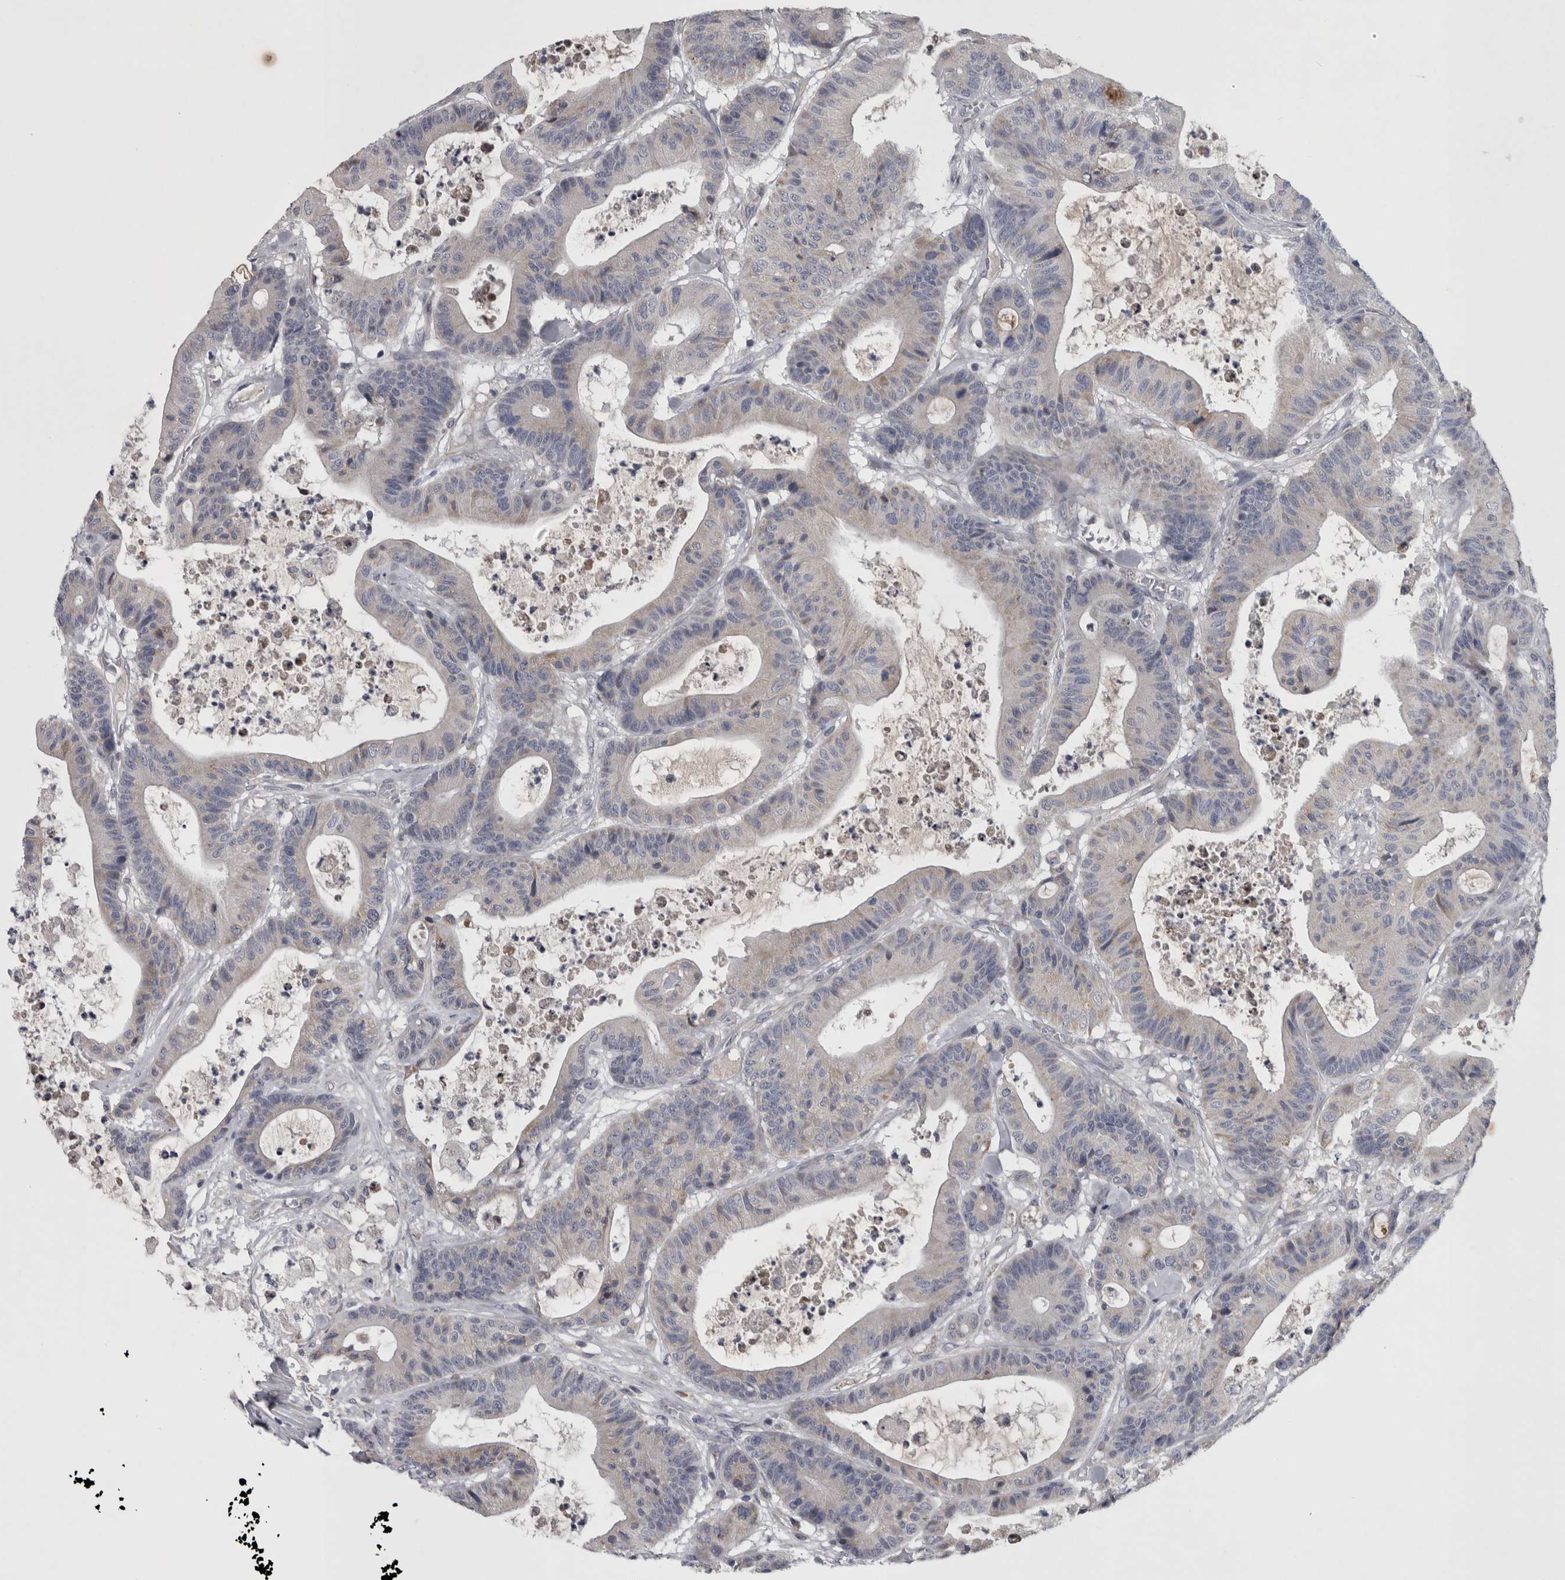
{"staining": {"intensity": "negative", "quantity": "none", "location": "none"}, "tissue": "colorectal cancer", "cell_type": "Tumor cells", "image_type": "cancer", "snomed": [{"axis": "morphology", "description": "Adenocarcinoma, NOS"}, {"axis": "topography", "description": "Colon"}], "caption": "Photomicrograph shows no protein positivity in tumor cells of colorectal adenocarcinoma tissue.", "gene": "DBT", "patient": {"sex": "female", "age": 84}}